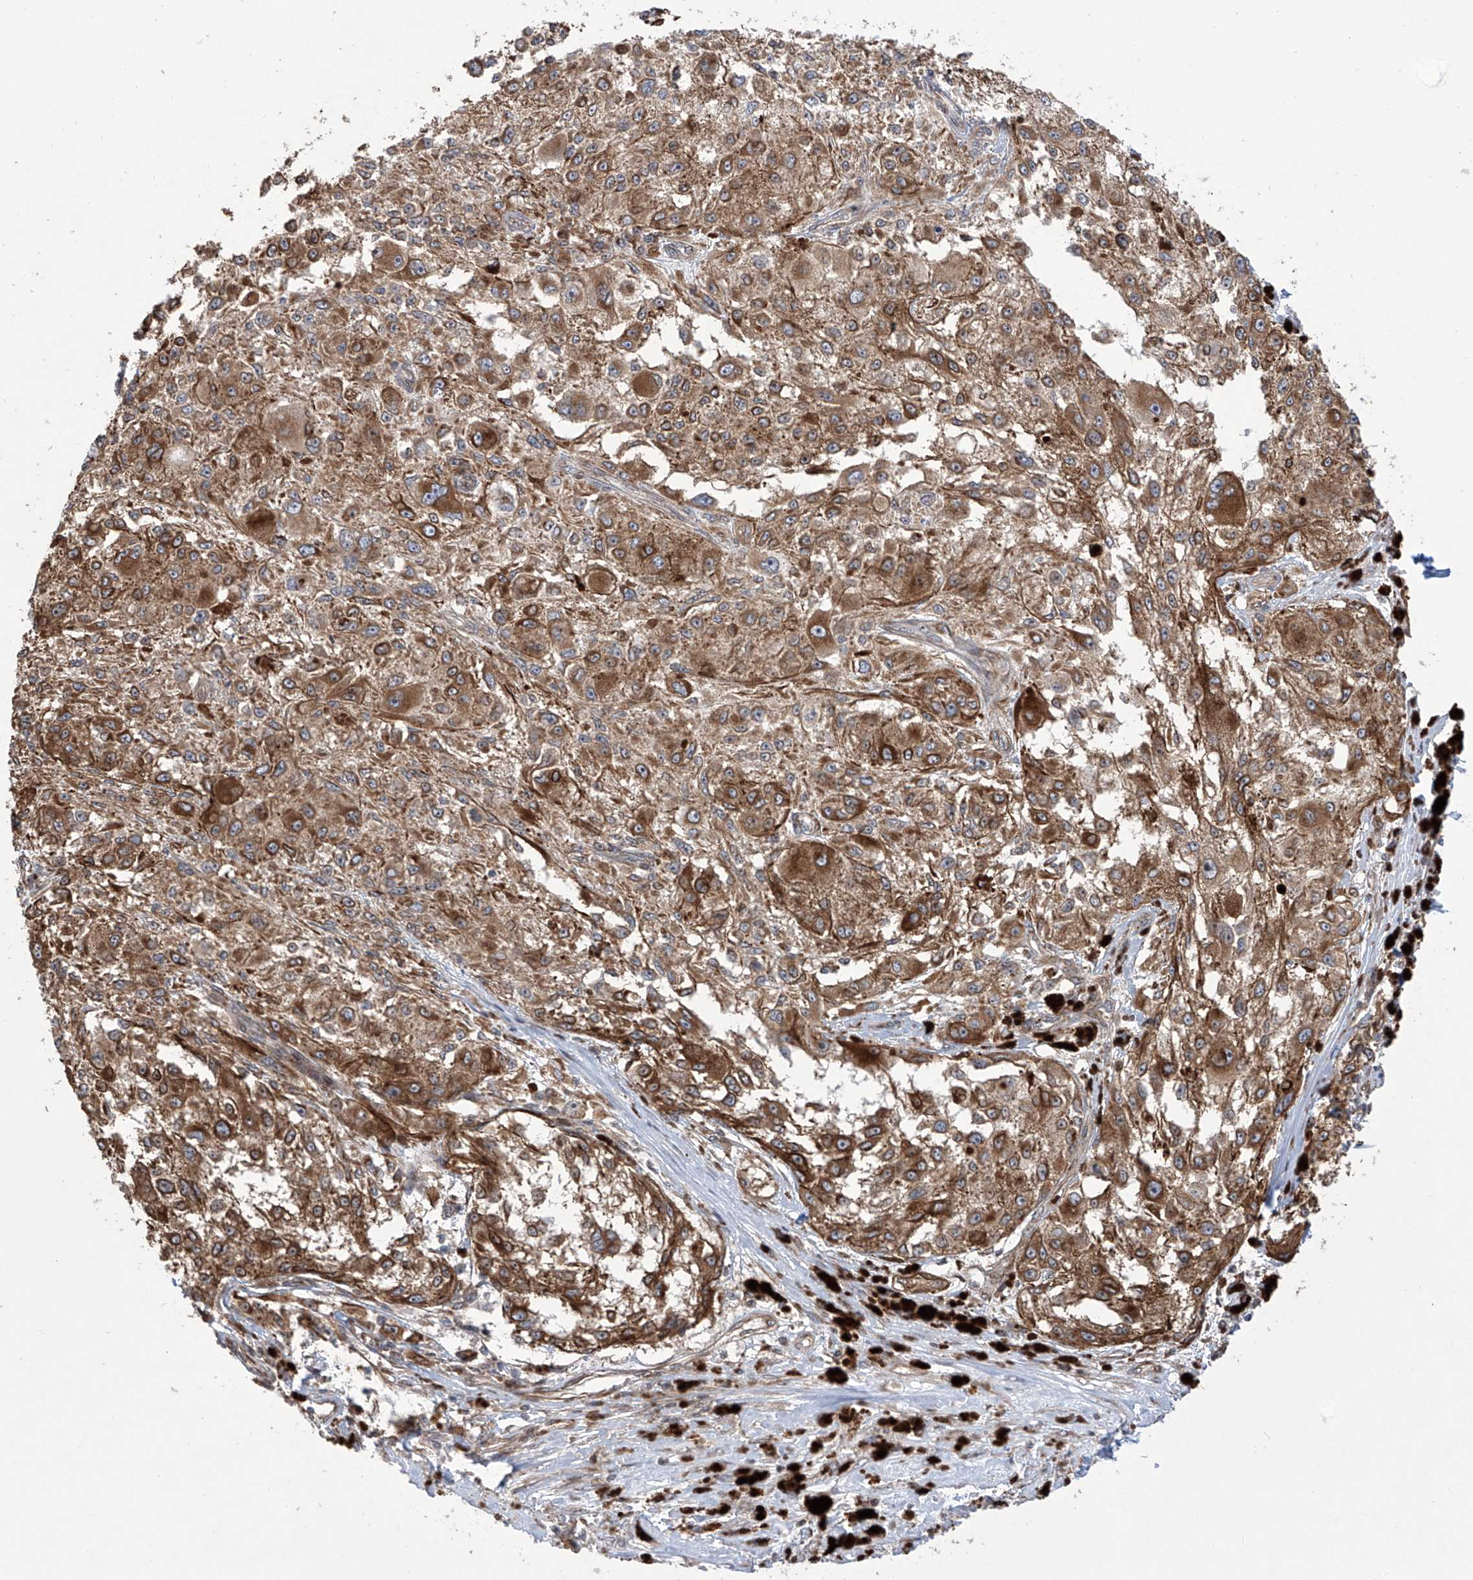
{"staining": {"intensity": "moderate", "quantity": ">75%", "location": "cytoplasmic/membranous"}, "tissue": "melanoma", "cell_type": "Tumor cells", "image_type": "cancer", "snomed": [{"axis": "morphology", "description": "Necrosis, NOS"}, {"axis": "morphology", "description": "Malignant melanoma, NOS"}, {"axis": "topography", "description": "Skin"}], "caption": "Immunohistochemistry image of human malignant melanoma stained for a protein (brown), which shows medium levels of moderate cytoplasmic/membranous positivity in about >75% of tumor cells.", "gene": "APAF1", "patient": {"sex": "female", "age": 87}}